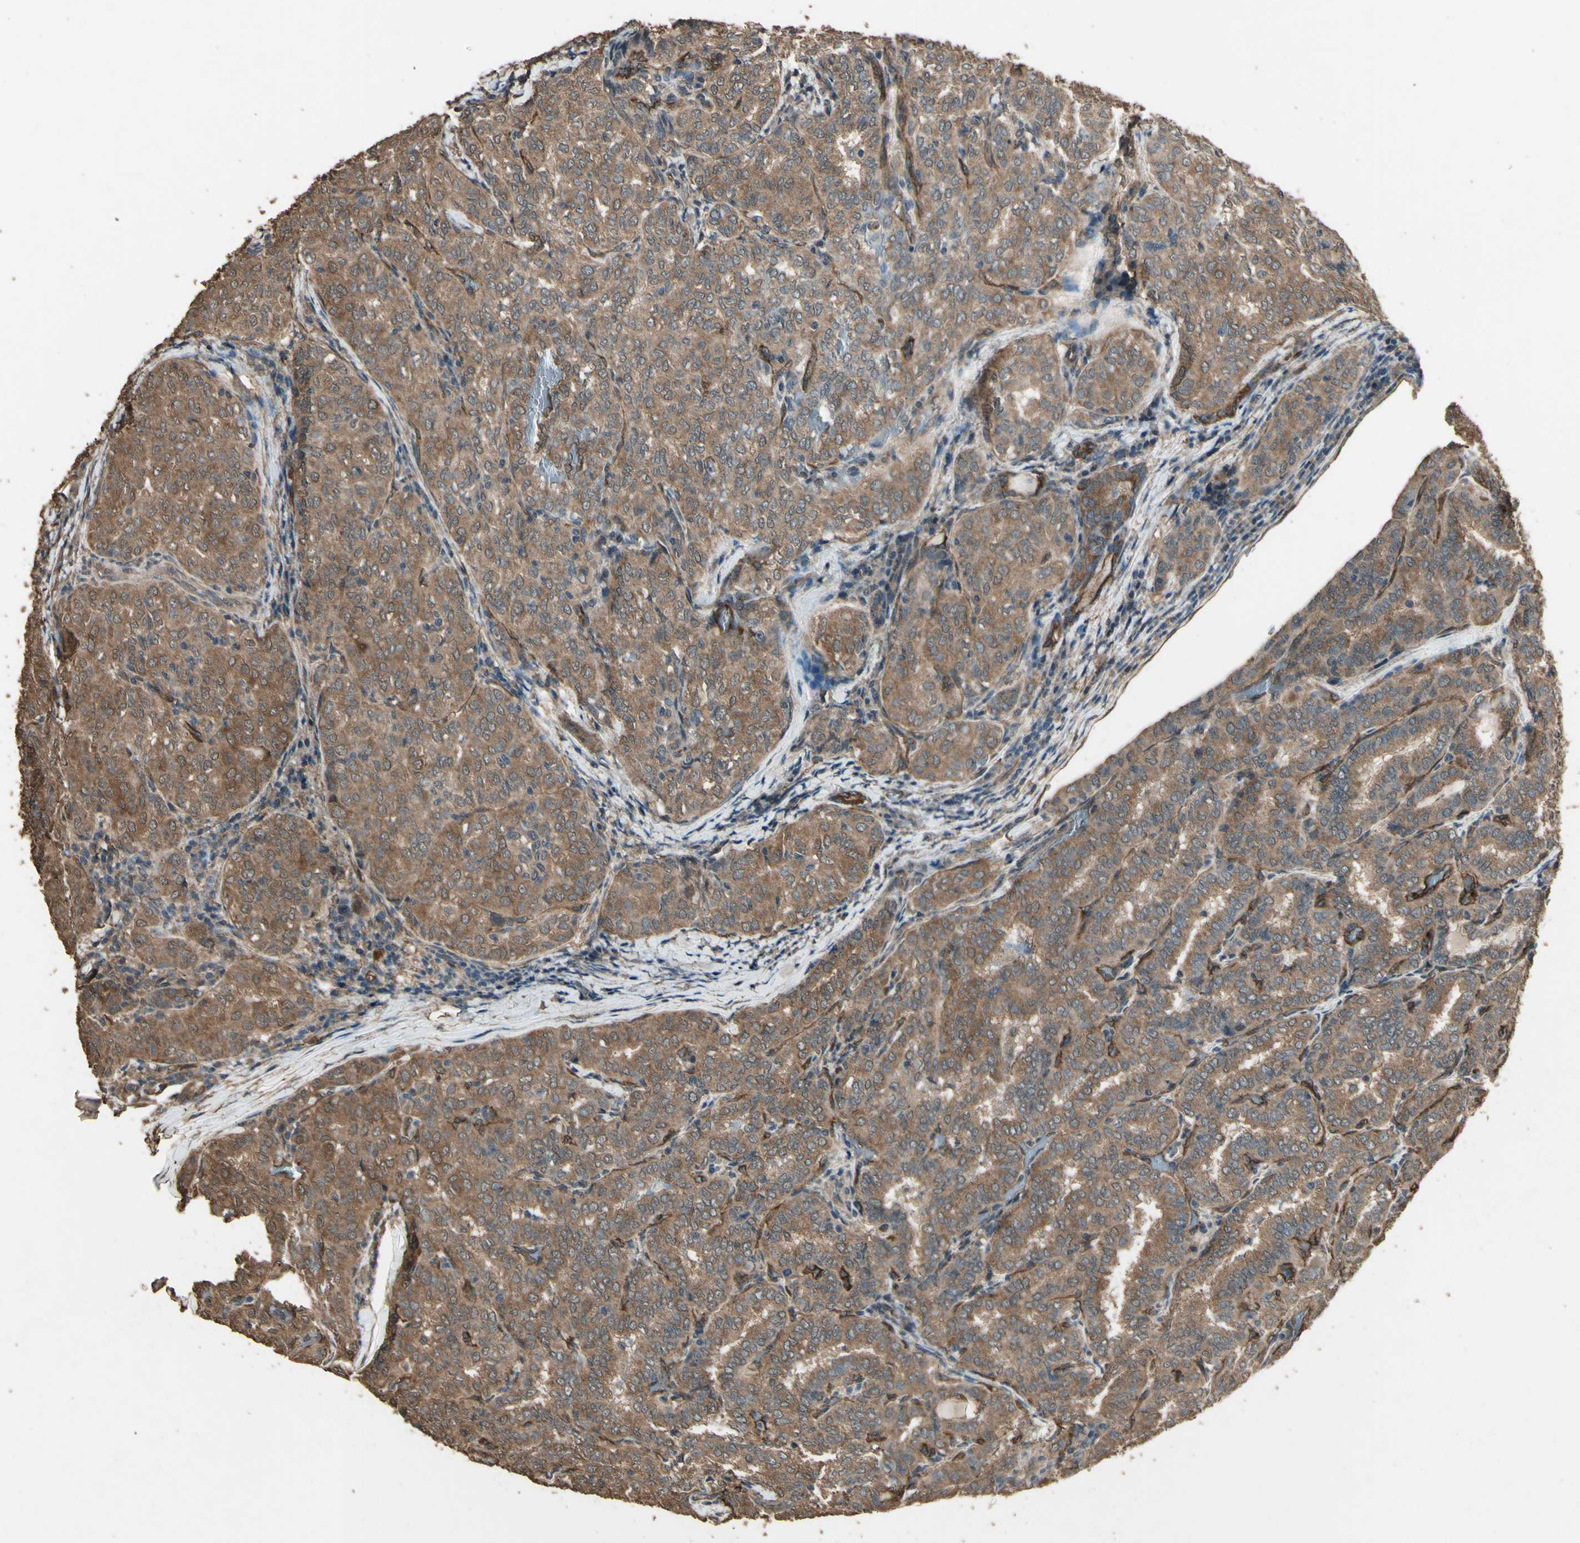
{"staining": {"intensity": "moderate", "quantity": ">75%", "location": "cytoplasmic/membranous"}, "tissue": "thyroid cancer", "cell_type": "Tumor cells", "image_type": "cancer", "snomed": [{"axis": "morphology", "description": "Normal tissue, NOS"}, {"axis": "morphology", "description": "Papillary adenocarcinoma, NOS"}, {"axis": "topography", "description": "Thyroid gland"}], "caption": "Protein expression analysis of thyroid cancer (papillary adenocarcinoma) reveals moderate cytoplasmic/membranous positivity in approximately >75% of tumor cells. (DAB (3,3'-diaminobenzidine) = brown stain, brightfield microscopy at high magnification).", "gene": "TSPO", "patient": {"sex": "female", "age": 30}}